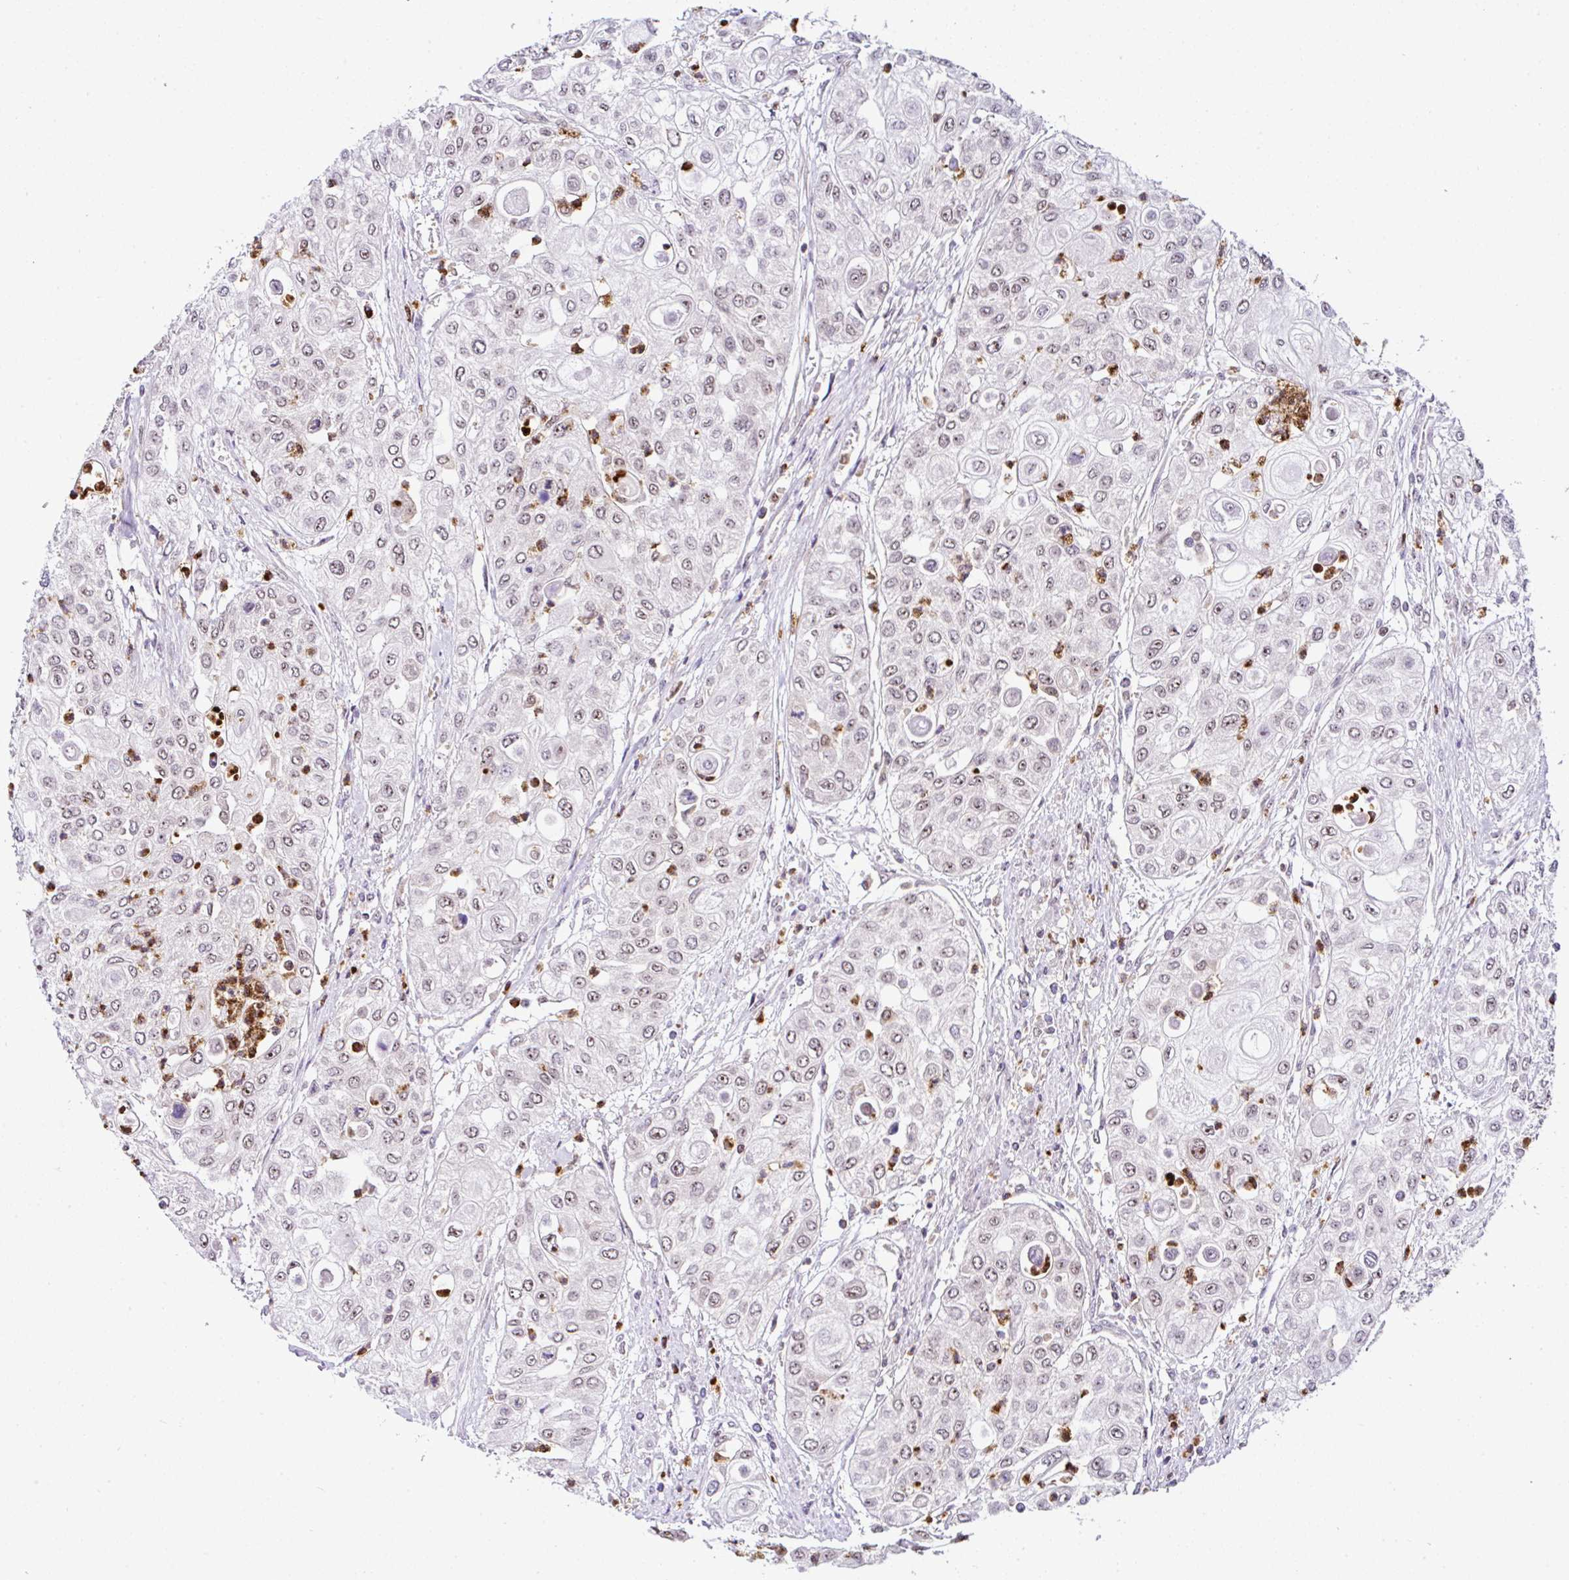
{"staining": {"intensity": "weak", "quantity": ">75%", "location": "nuclear"}, "tissue": "urothelial cancer", "cell_type": "Tumor cells", "image_type": "cancer", "snomed": [{"axis": "morphology", "description": "Urothelial carcinoma, High grade"}, {"axis": "topography", "description": "Urinary bladder"}], "caption": "Immunohistochemistry (DAB) staining of urothelial cancer shows weak nuclear protein expression in approximately >75% of tumor cells. (Stains: DAB (3,3'-diaminobenzidine) in brown, nuclei in blue, Microscopy: brightfield microscopy at high magnification).", "gene": "PTPN2", "patient": {"sex": "female", "age": 79}}